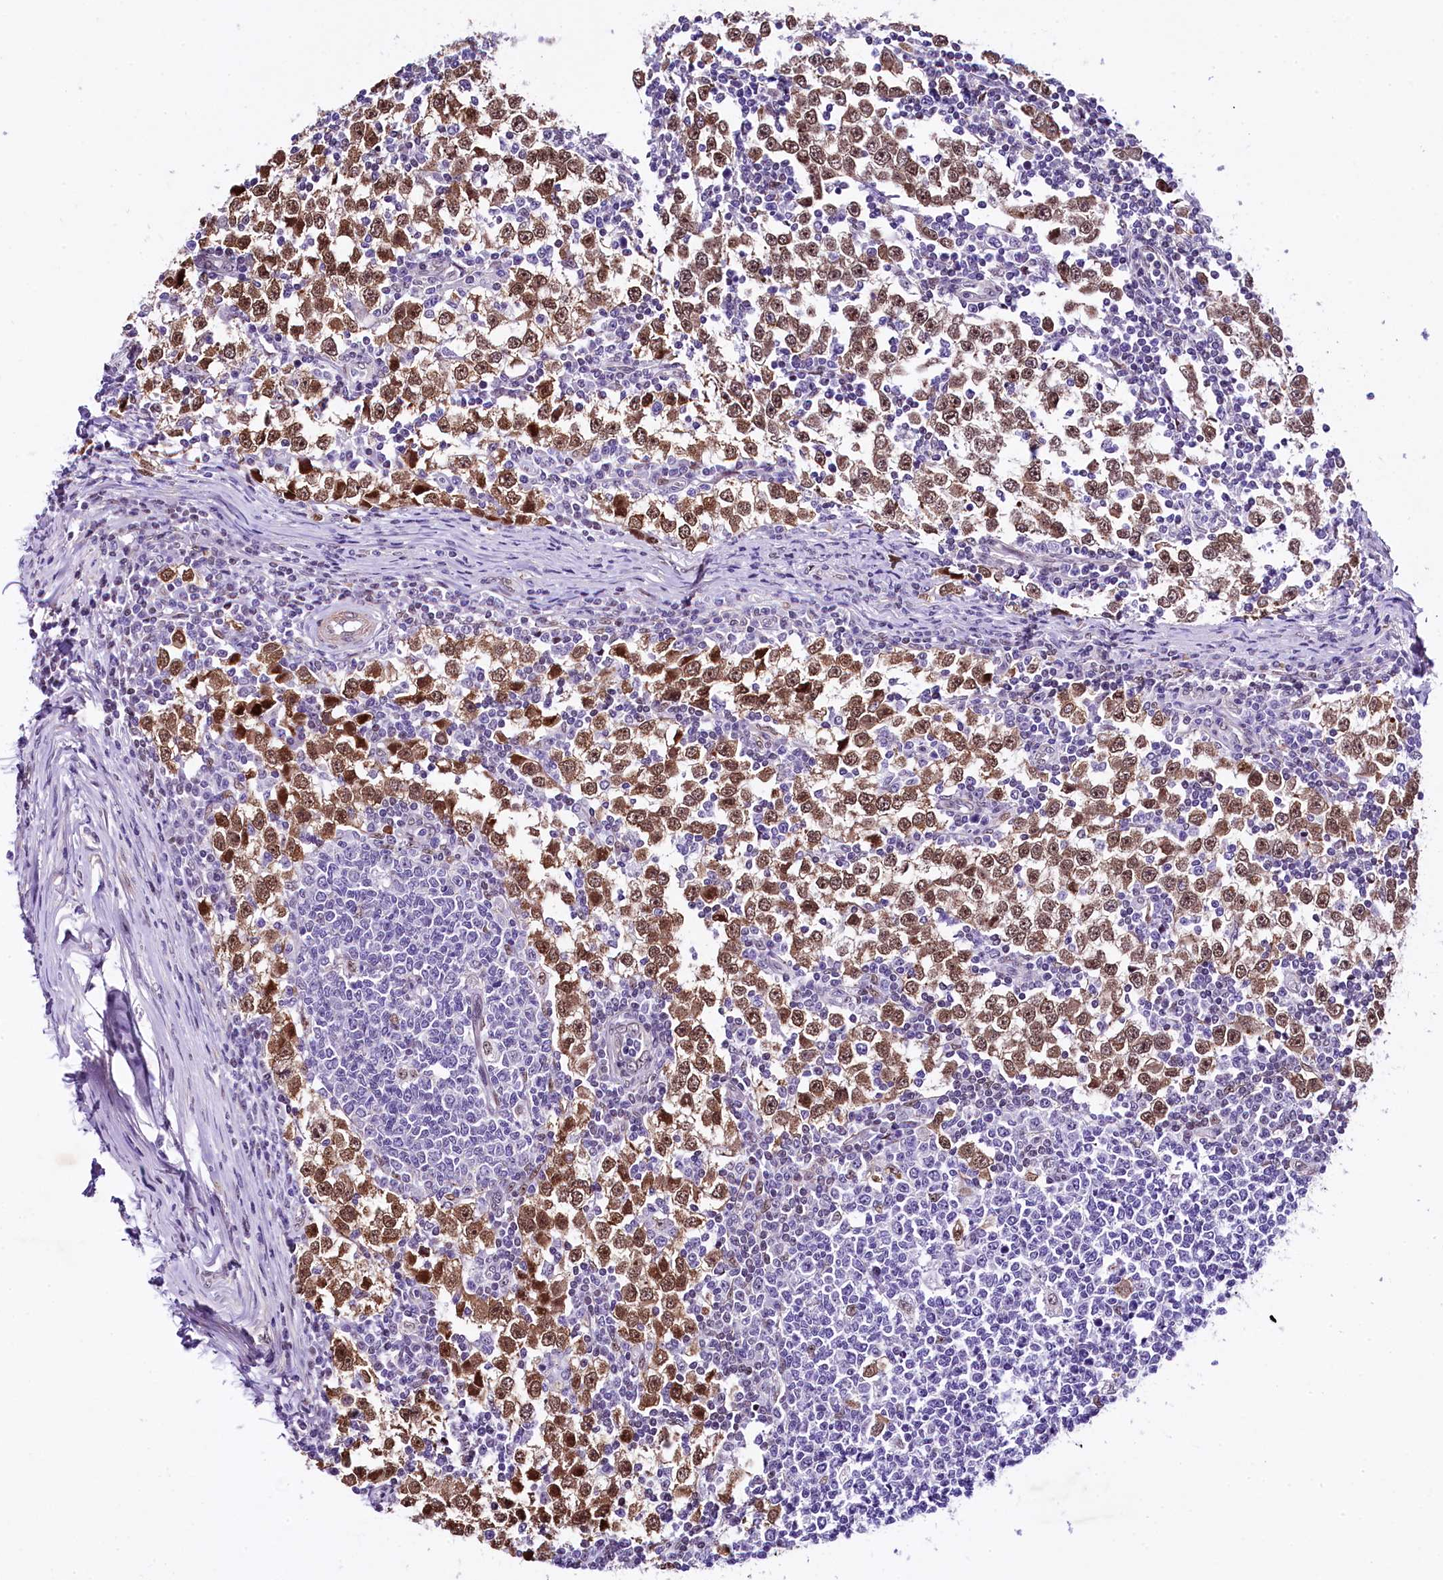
{"staining": {"intensity": "moderate", "quantity": ">75%", "location": "cytoplasmic/membranous,nuclear"}, "tissue": "testis cancer", "cell_type": "Tumor cells", "image_type": "cancer", "snomed": [{"axis": "morphology", "description": "Seminoma, NOS"}, {"axis": "topography", "description": "Testis"}], "caption": "Tumor cells display medium levels of moderate cytoplasmic/membranous and nuclear positivity in about >75% of cells in human testis seminoma.", "gene": "SAMD10", "patient": {"sex": "male", "age": 65}}